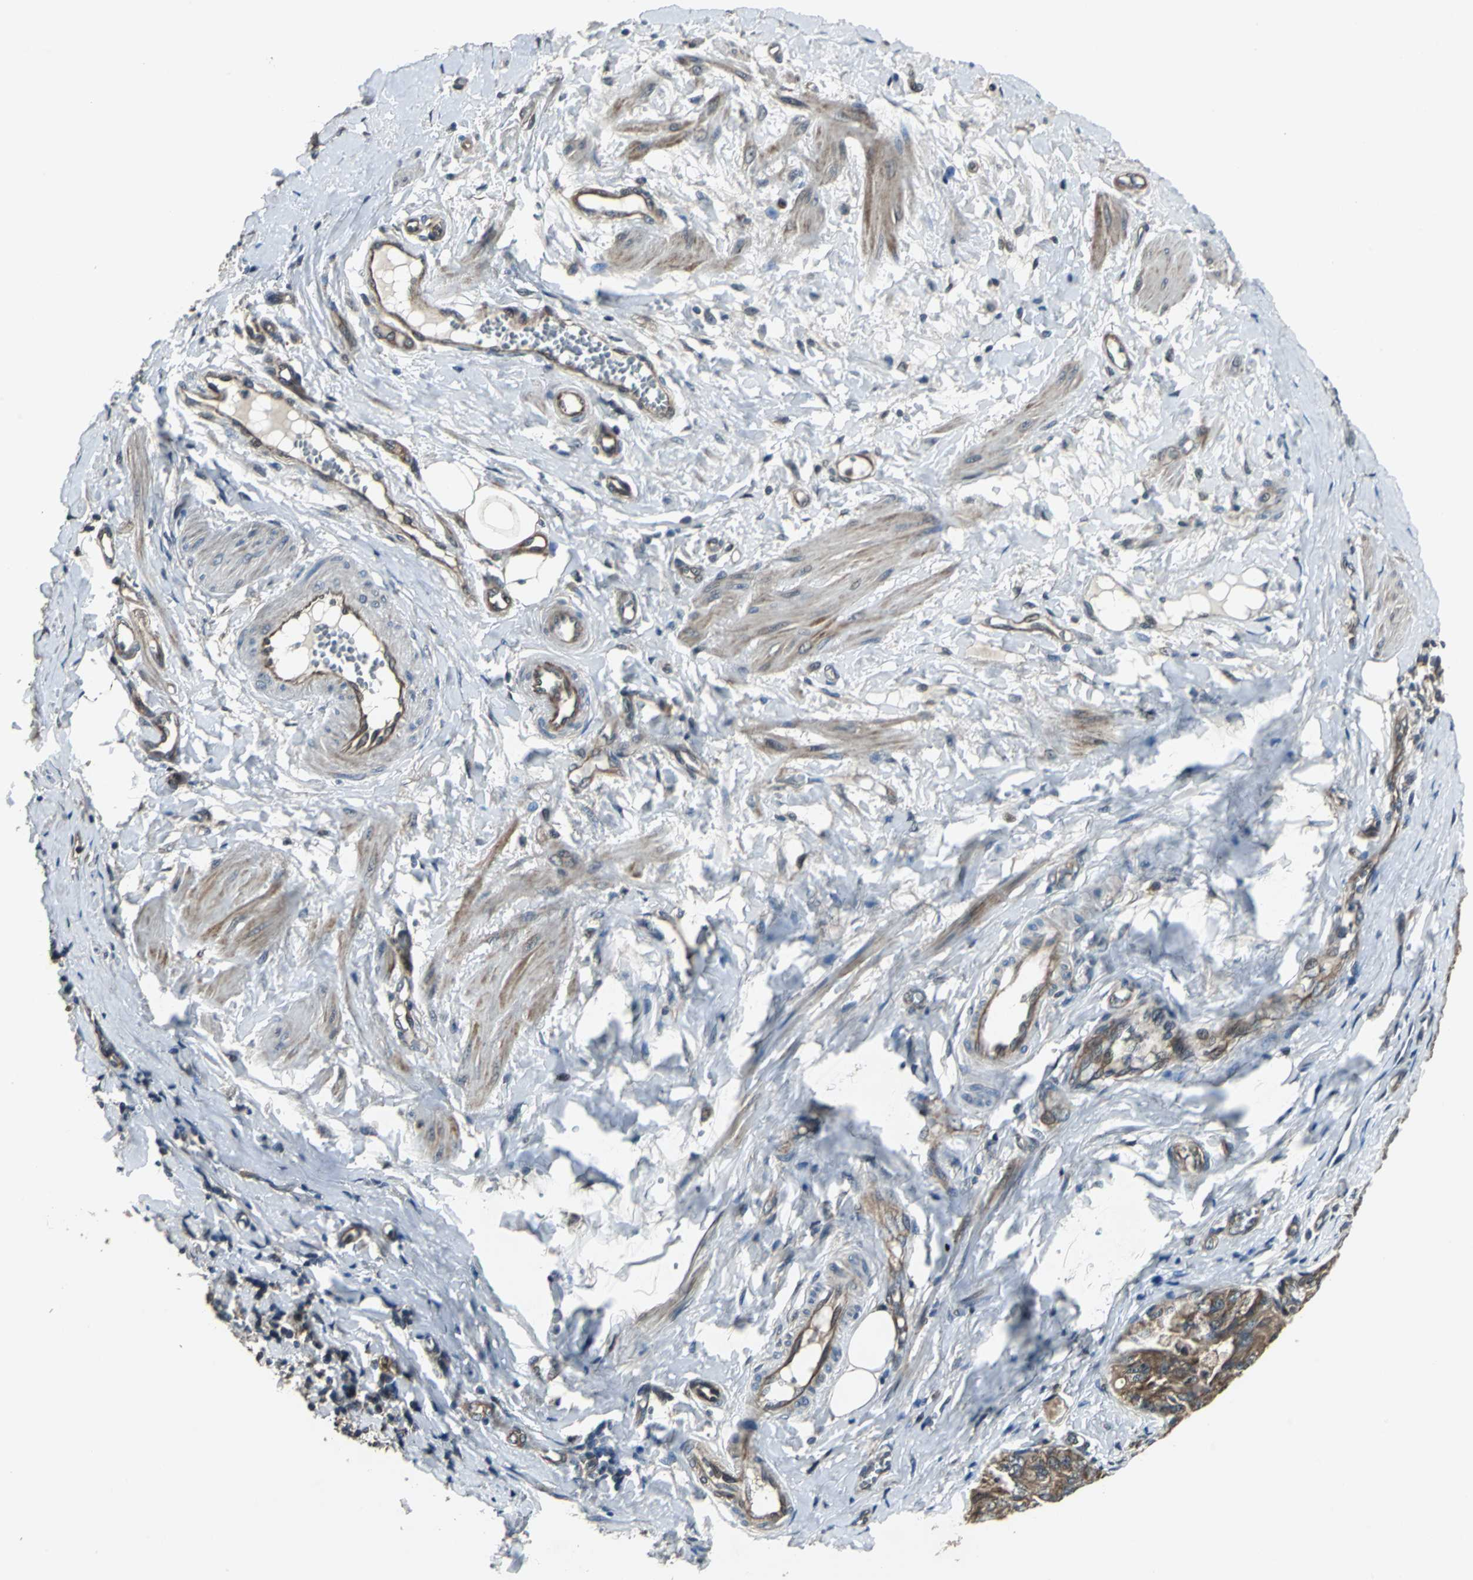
{"staining": {"intensity": "strong", "quantity": ">75%", "location": "cytoplasmic/membranous"}, "tissue": "ovarian cancer", "cell_type": "Tumor cells", "image_type": "cancer", "snomed": [{"axis": "morphology", "description": "Carcinoma, endometroid"}, {"axis": "topography", "description": "Ovary"}], "caption": "Immunohistochemical staining of human endometroid carcinoma (ovarian) demonstrates high levels of strong cytoplasmic/membranous staining in about >75% of tumor cells.", "gene": "PFDN1", "patient": {"sex": "female", "age": 60}}